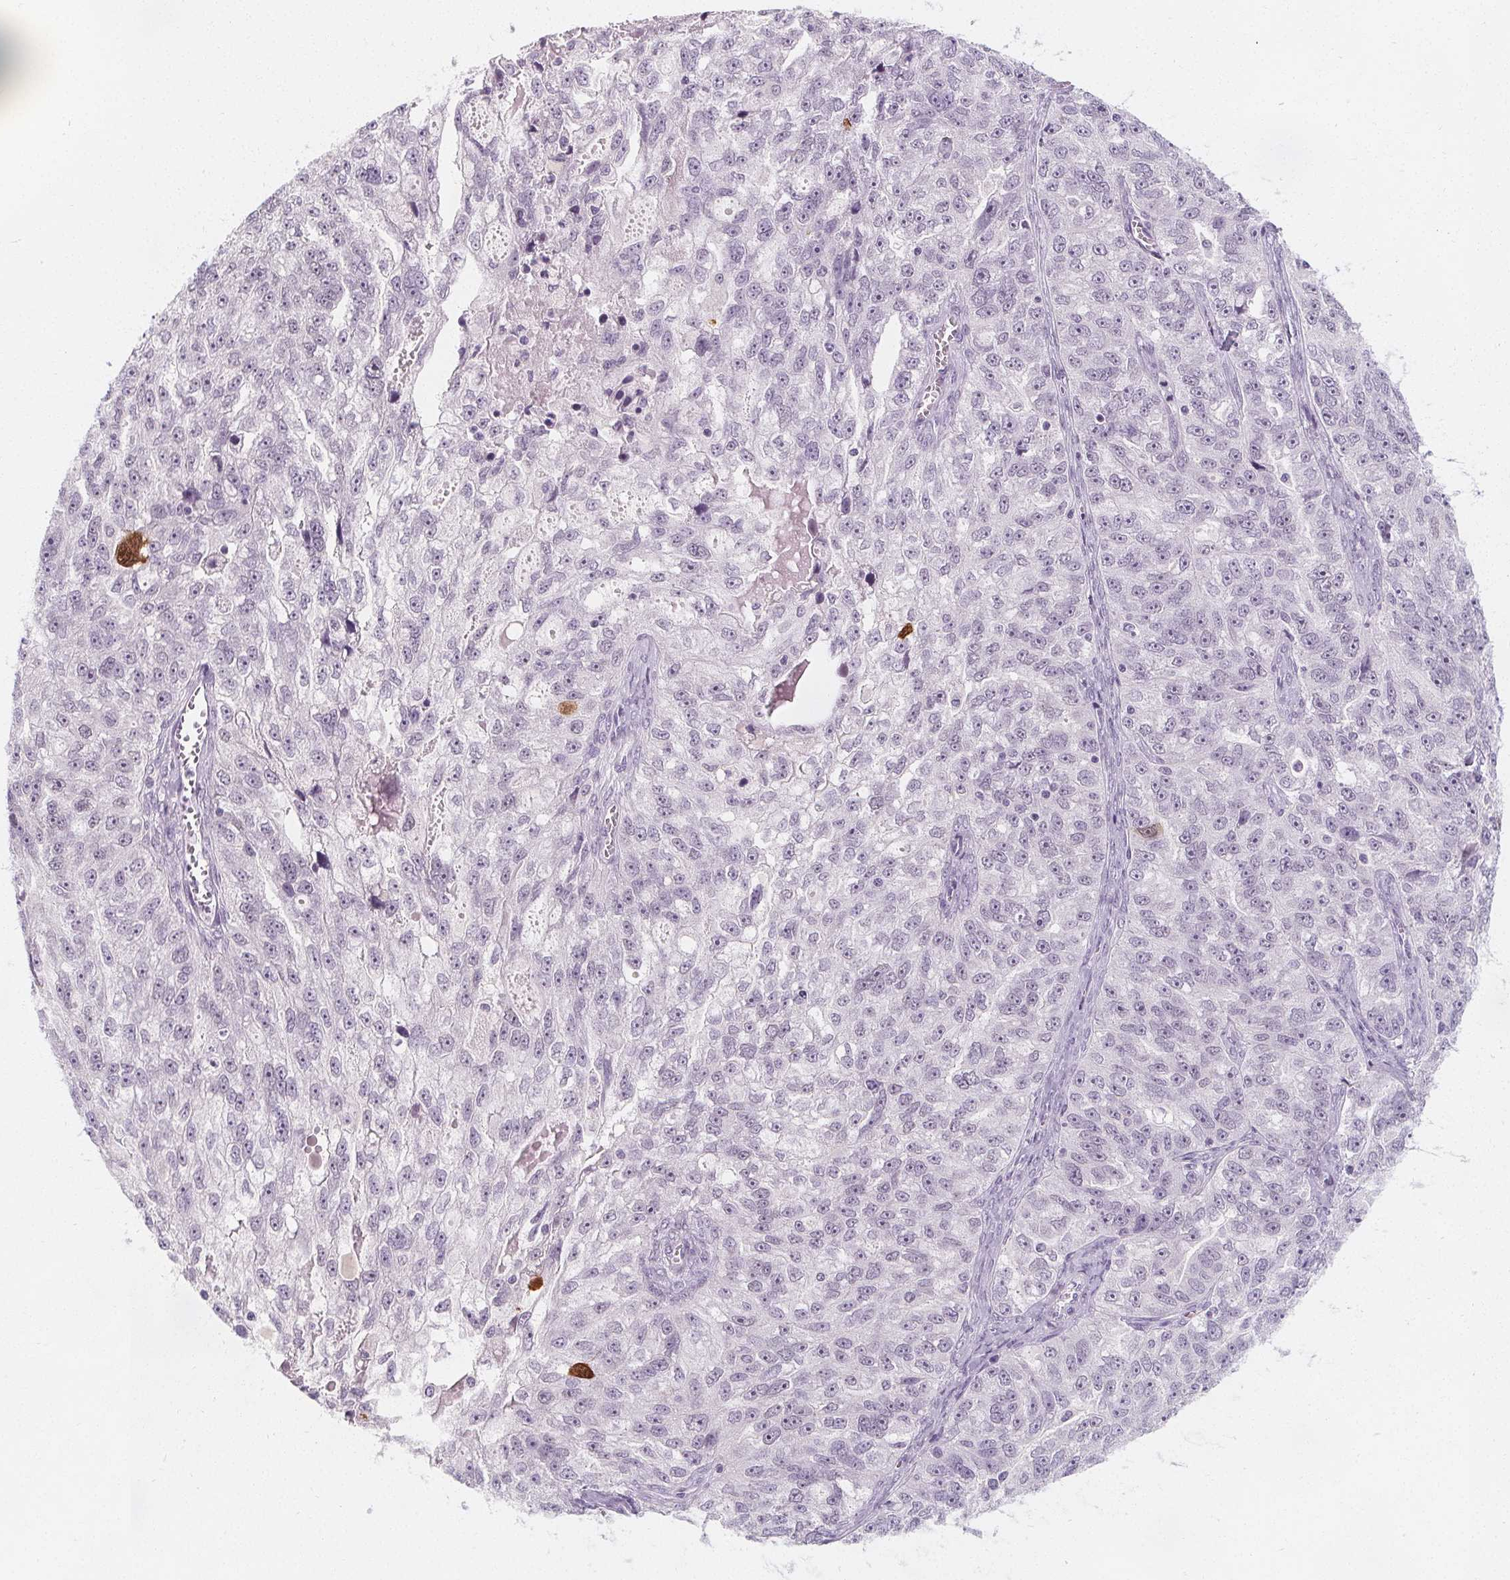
{"staining": {"intensity": "negative", "quantity": "none", "location": "none"}, "tissue": "ovarian cancer", "cell_type": "Tumor cells", "image_type": "cancer", "snomed": [{"axis": "morphology", "description": "Cystadenocarcinoma, serous, NOS"}, {"axis": "topography", "description": "Ovary"}], "caption": "The photomicrograph displays no staining of tumor cells in ovarian cancer. (DAB immunohistochemistry with hematoxylin counter stain).", "gene": "DBX2", "patient": {"sex": "female", "age": 51}}